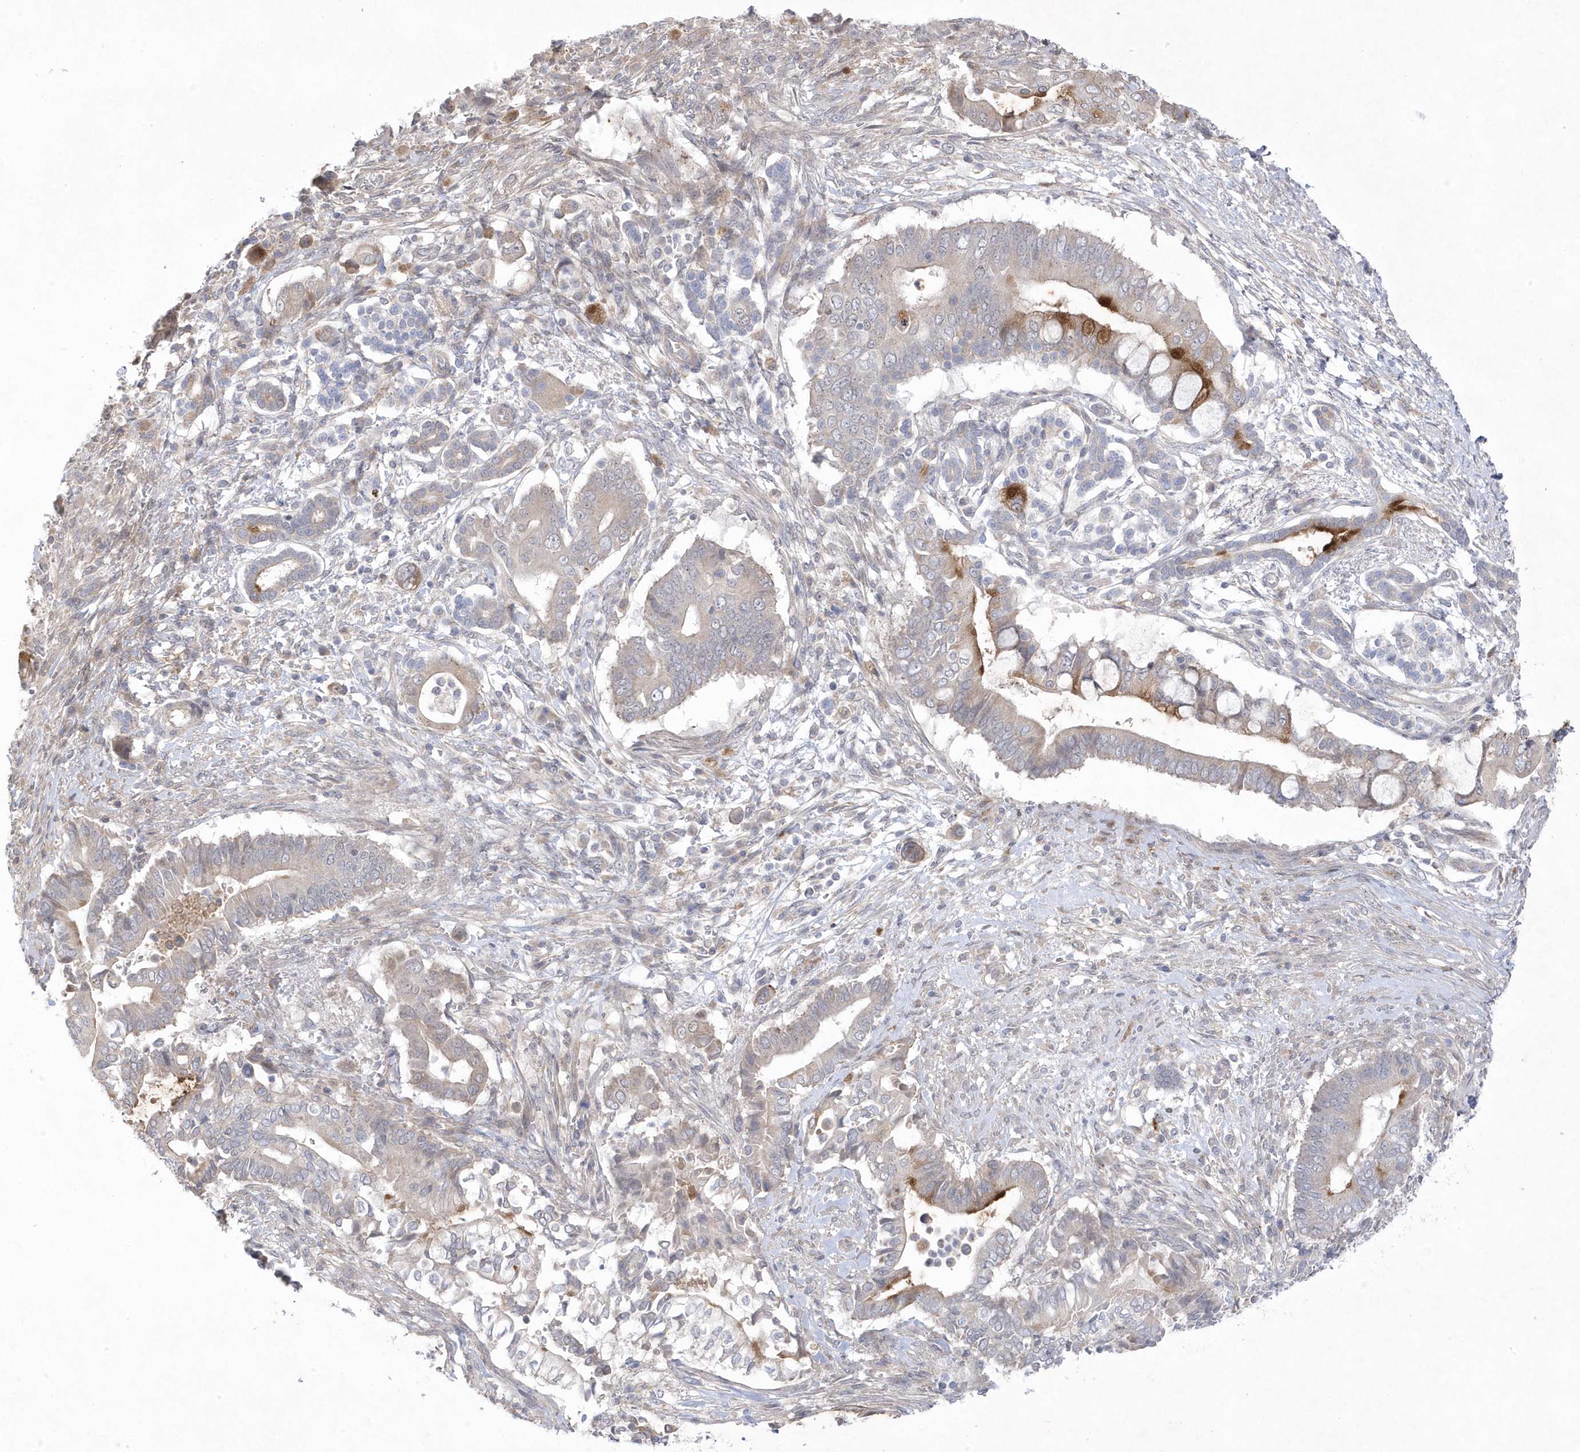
{"staining": {"intensity": "moderate", "quantity": "<25%", "location": "cytoplasmic/membranous"}, "tissue": "pancreatic cancer", "cell_type": "Tumor cells", "image_type": "cancer", "snomed": [{"axis": "morphology", "description": "Adenocarcinoma, NOS"}, {"axis": "topography", "description": "Pancreas"}], "caption": "Pancreatic cancer tissue exhibits moderate cytoplasmic/membranous positivity in about <25% of tumor cells, visualized by immunohistochemistry.", "gene": "ANAPC1", "patient": {"sex": "male", "age": 68}}